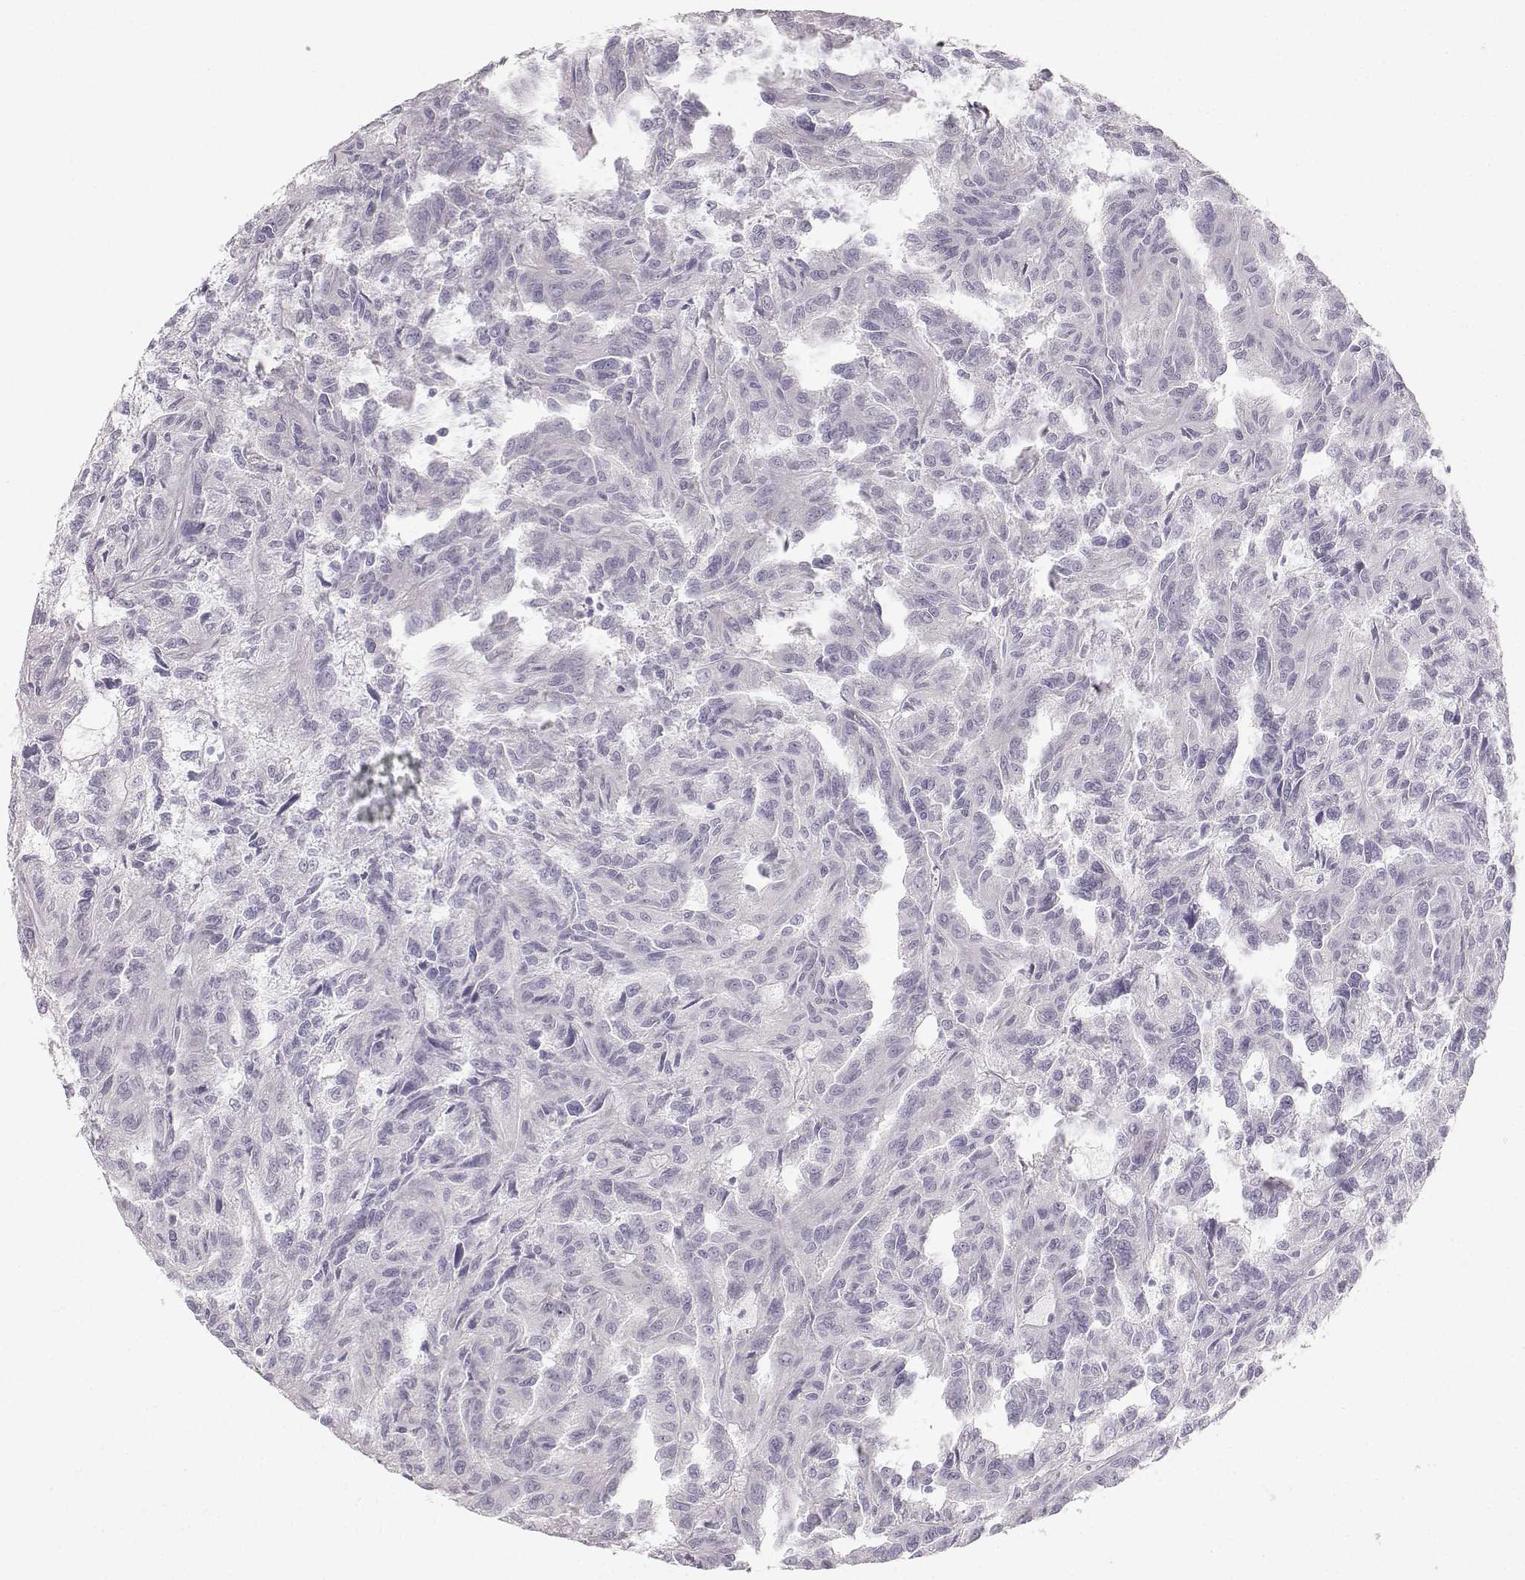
{"staining": {"intensity": "negative", "quantity": "none", "location": "none"}, "tissue": "renal cancer", "cell_type": "Tumor cells", "image_type": "cancer", "snomed": [{"axis": "morphology", "description": "Adenocarcinoma, NOS"}, {"axis": "topography", "description": "Kidney"}], "caption": "DAB (3,3'-diaminobenzidine) immunohistochemical staining of renal cancer (adenocarcinoma) displays no significant staining in tumor cells.", "gene": "OIP5", "patient": {"sex": "male", "age": 79}}